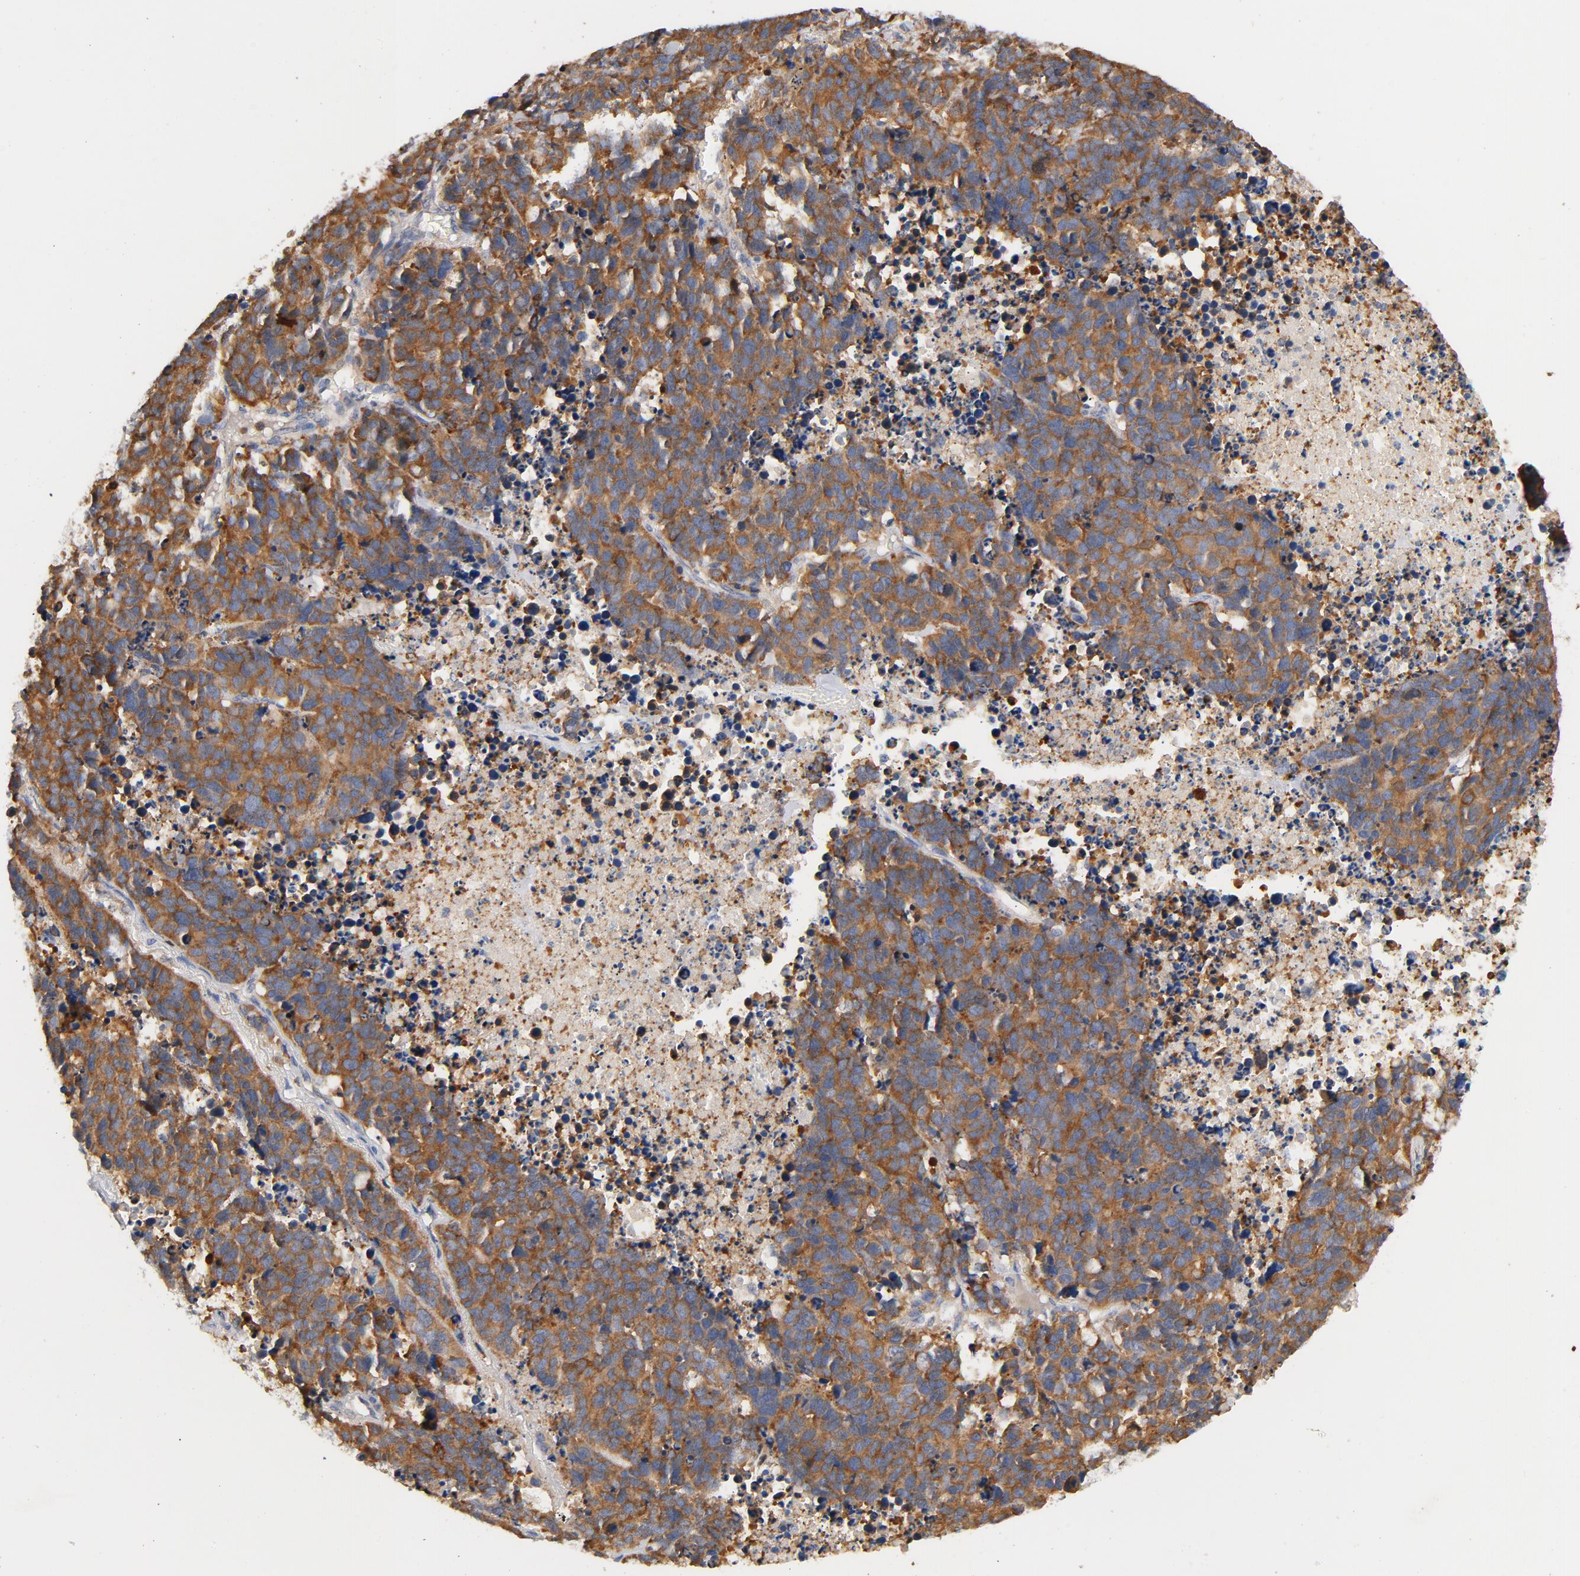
{"staining": {"intensity": "moderate", "quantity": ">75%", "location": "cytoplasmic/membranous"}, "tissue": "lung cancer", "cell_type": "Tumor cells", "image_type": "cancer", "snomed": [{"axis": "morphology", "description": "Carcinoid, malignant, NOS"}, {"axis": "topography", "description": "Lung"}], "caption": "A micrograph of human malignant carcinoid (lung) stained for a protein demonstrates moderate cytoplasmic/membranous brown staining in tumor cells.", "gene": "EZR", "patient": {"sex": "male", "age": 60}}